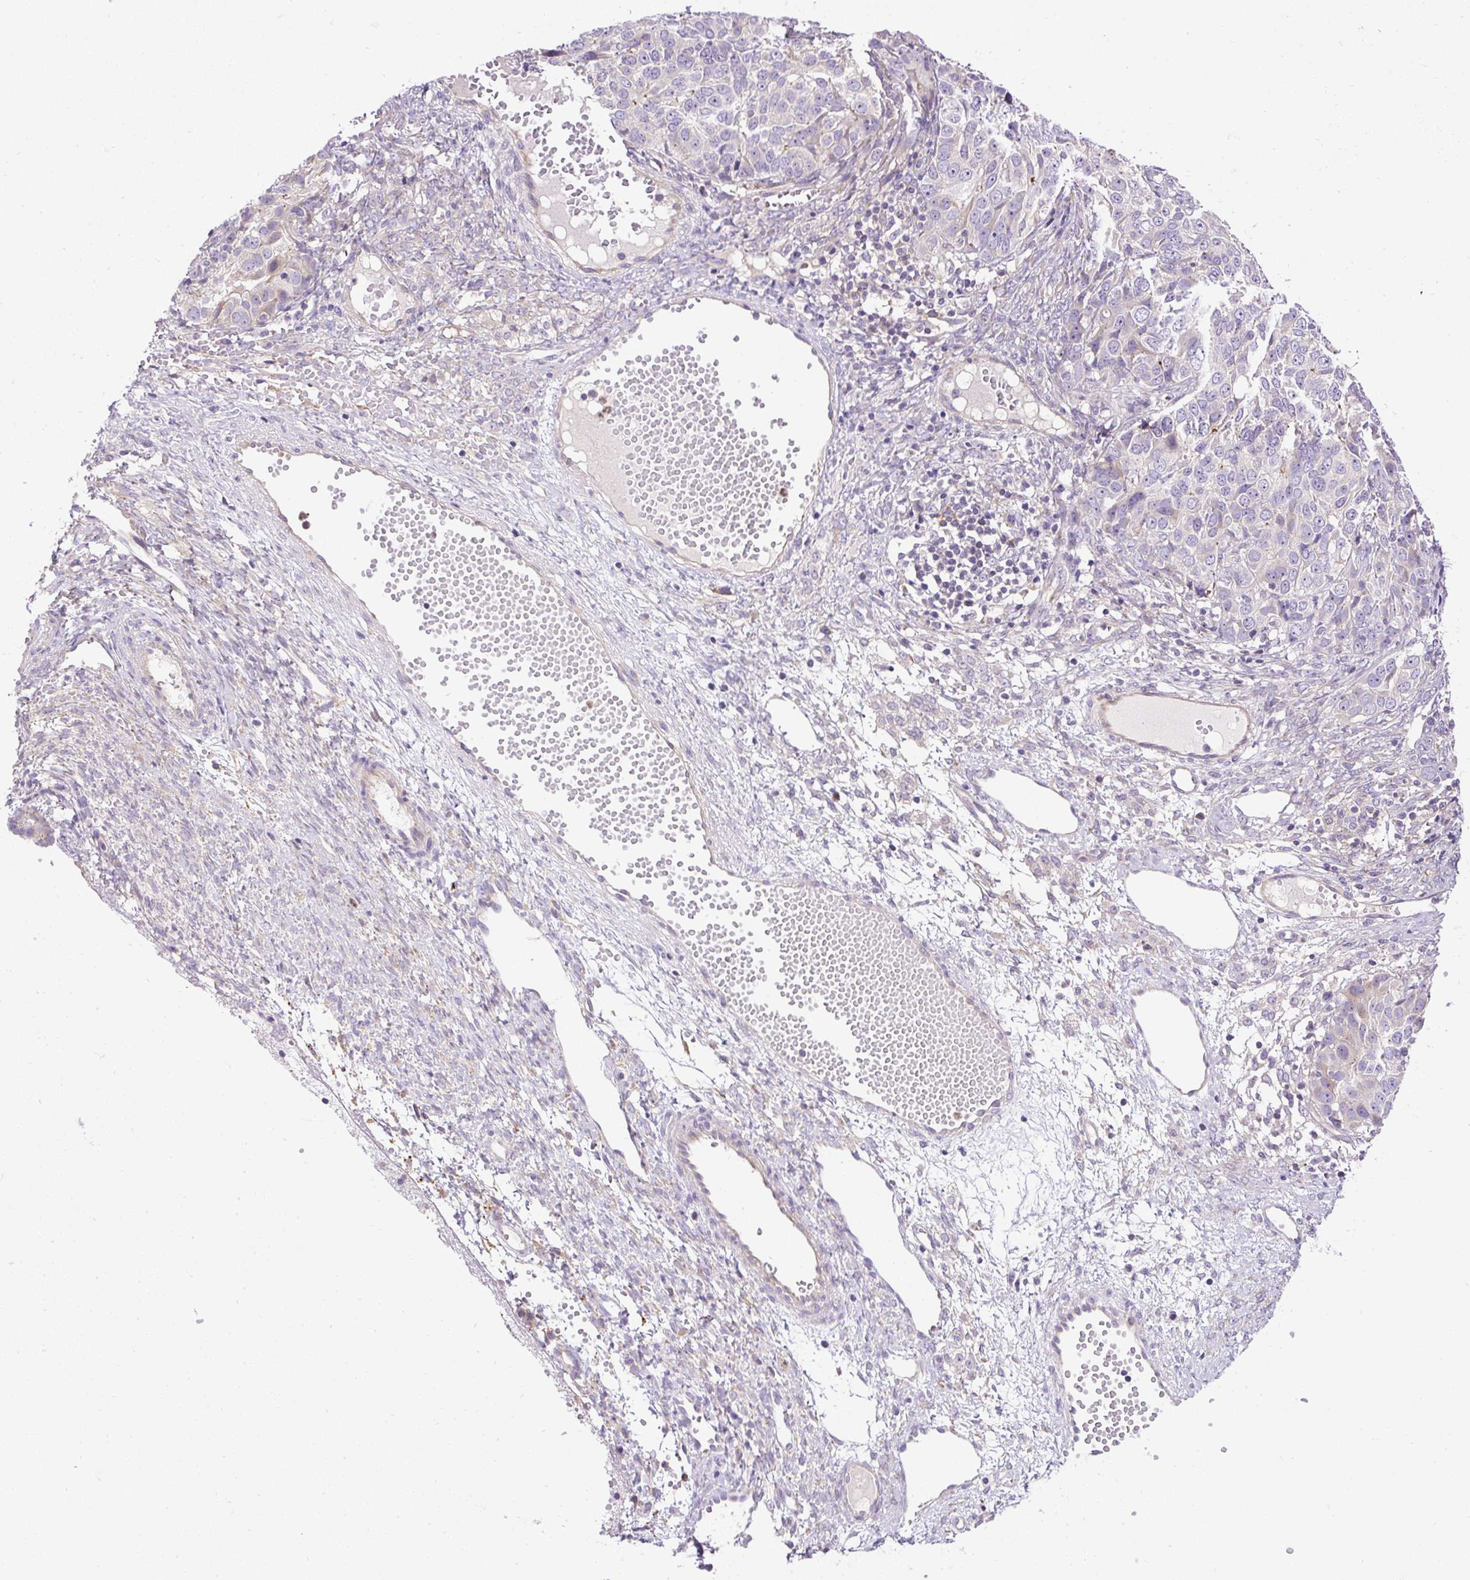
{"staining": {"intensity": "negative", "quantity": "none", "location": "none"}, "tissue": "ovarian cancer", "cell_type": "Tumor cells", "image_type": "cancer", "snomed": [{"axis": "morphology", "description": "Carcinoma, endometroid"}, {"axis": "topography", "description": "Ovary"}], "caption": "The histopathology image reveals no significant expression in tumor cells of ovarian cancer.", "gene": "CFAP47", "patient": {"sex": "female", "age": 51}}